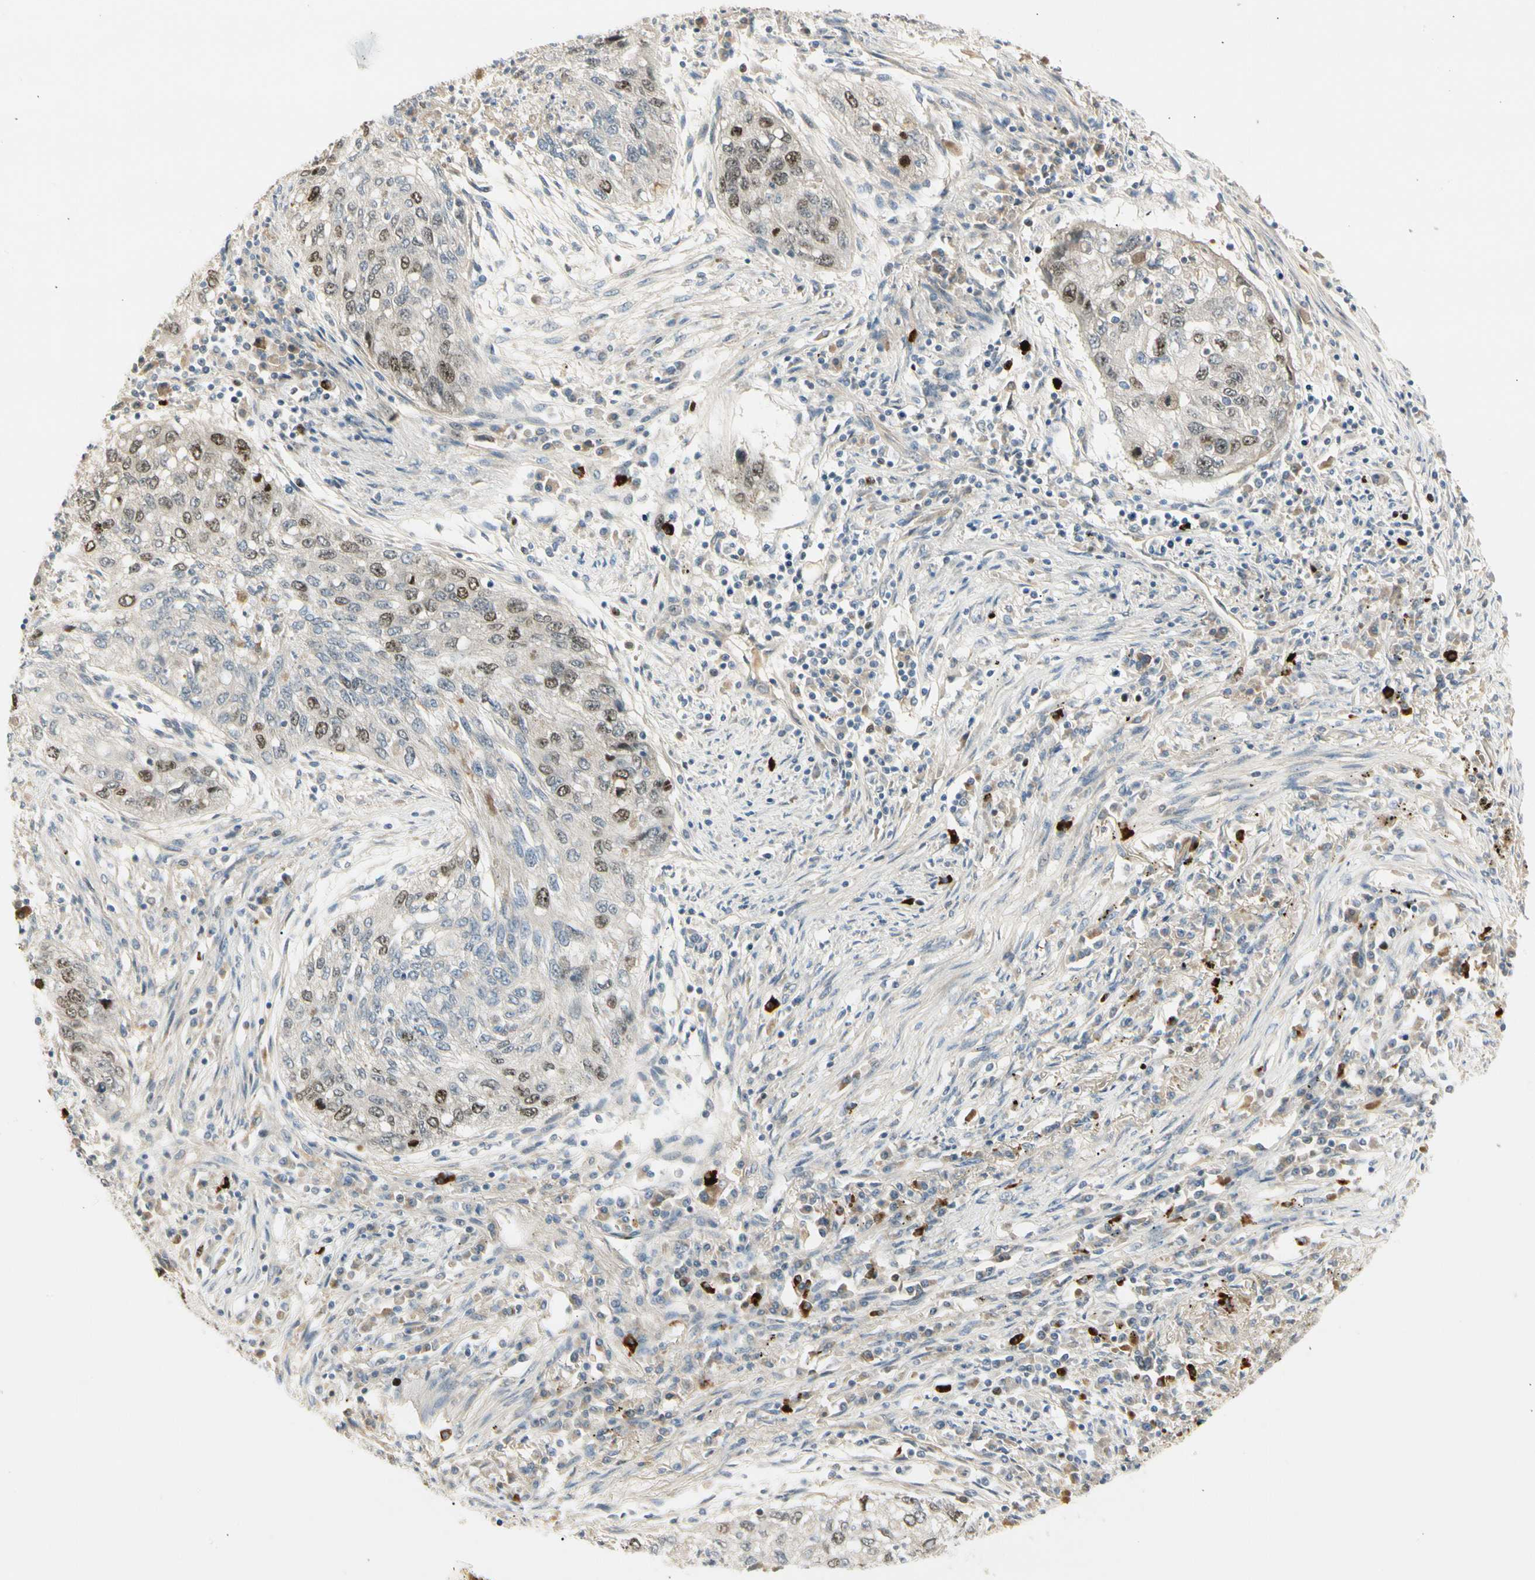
{"staining": {"intensity": "moderate", "quantity": "<25%", "location": "nuclear"}, "tissue": "lung cancer", "cell_type": "Tumor cells", "image_type": "cancer", "snomed": [{"axis": "morphology", "description": "Squamous cell carcinoma, NOS"}, {"axis": "topography", "description": "Lung"}], "caption": "Tumor cells display low levels of moderate nuclear staining in about <25% of cells in lung cancer (squamous cell carcinoma).", "gene": "PITX1", "patient": {"sex": "female", "age": 63}}